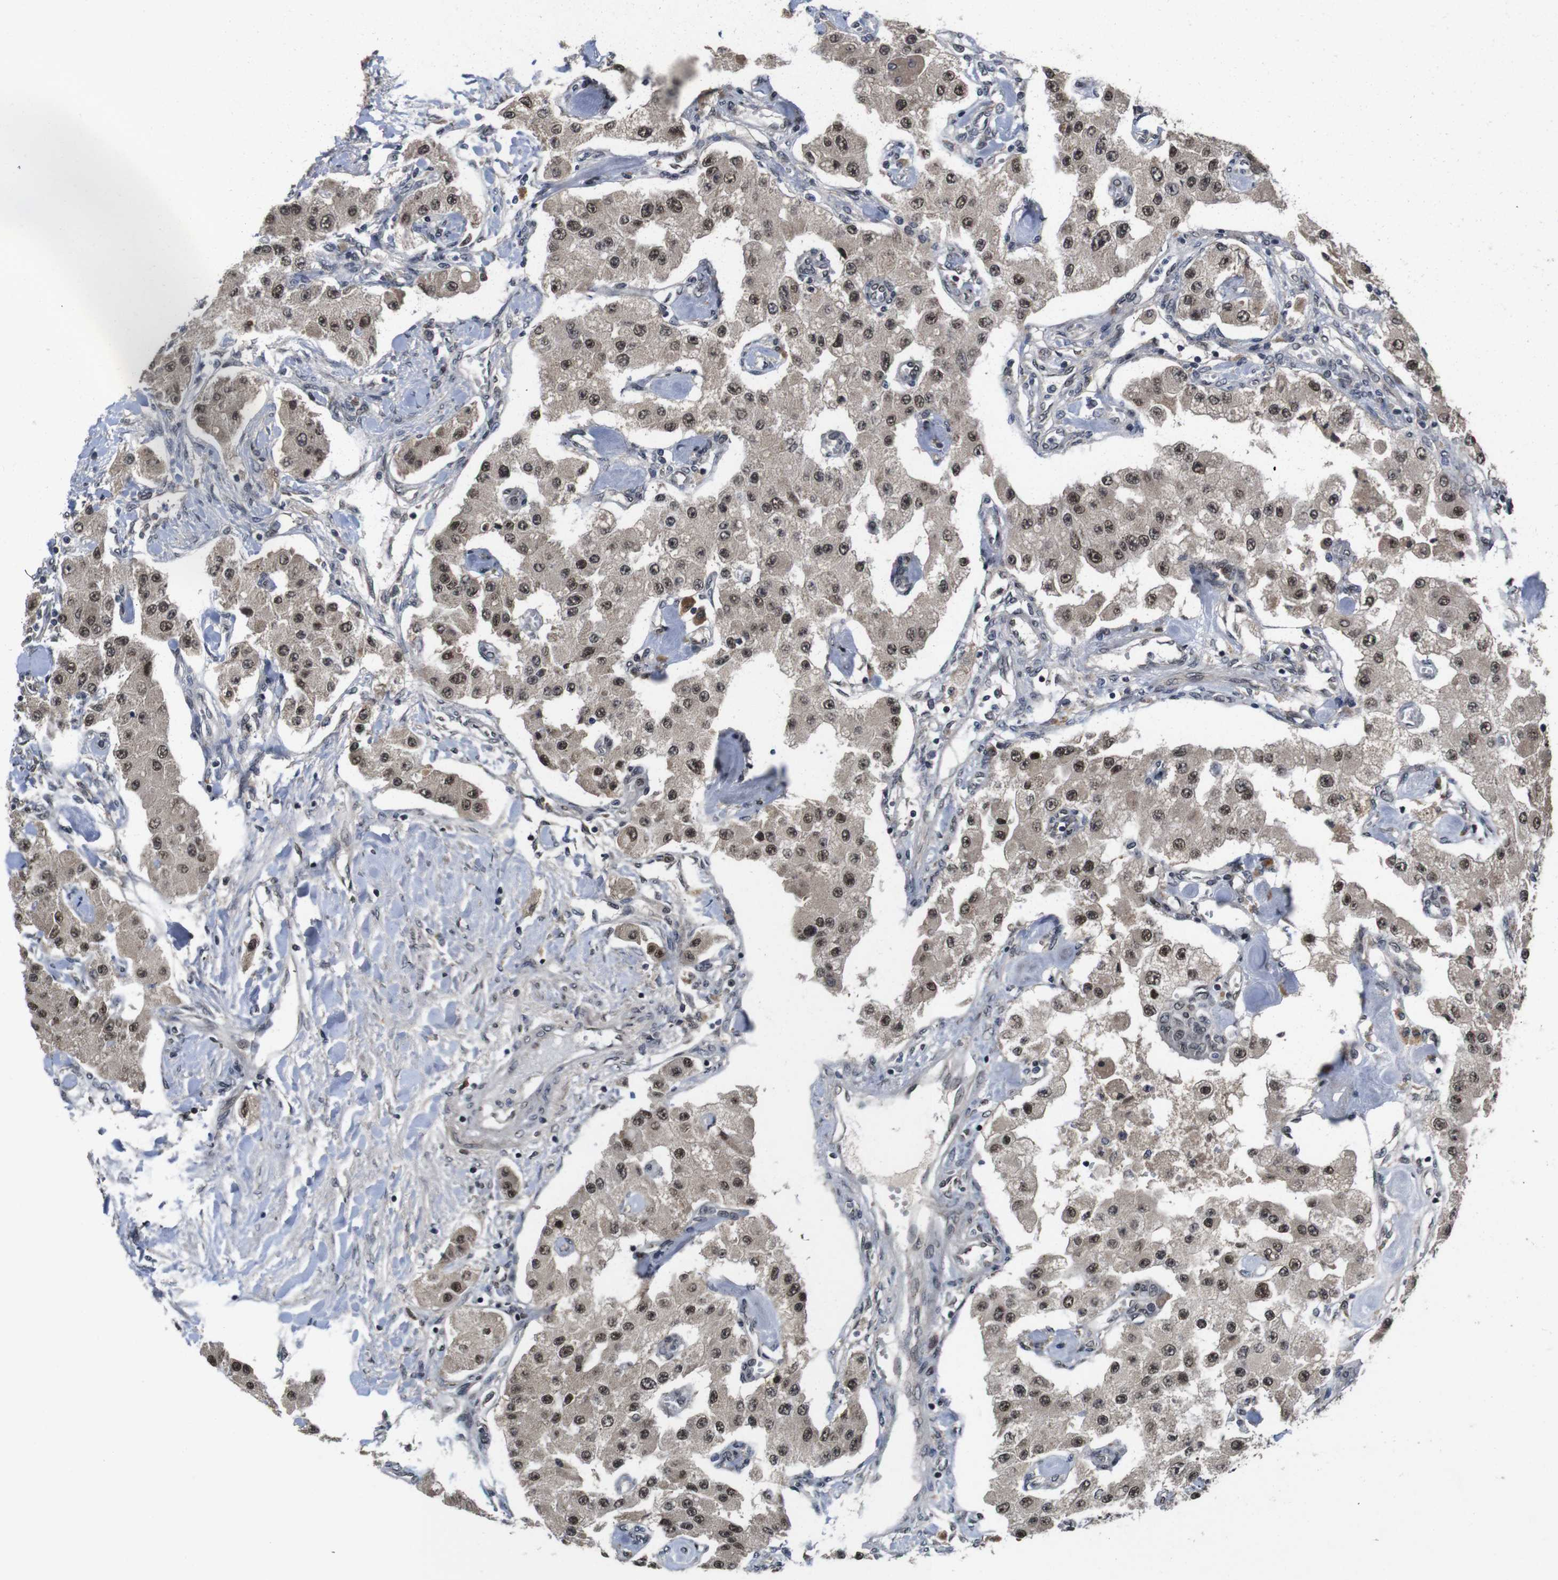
{"staining": {"intensity": "moderate", "quantity": ">75%", "location": "nuclear"}, "tissue": "carcinoid", "cell_type": "Tumor cells", "image_type": "cancer", "snomed": [{"axis": "morphology", "description": "Carcinoid, malignant, NOS"}, {"axis": "topography", "description": "Pancreas"}], "caption": "Carcinoid stained with immunohistochemistry (IHC) shows moderate nuclear positivity in approximately >75% of tumor cells. (IHC, brightfield microscopy, high magnification).", "gene": "ZBTB46", "patient": {"sex": "male", "age": 41}}